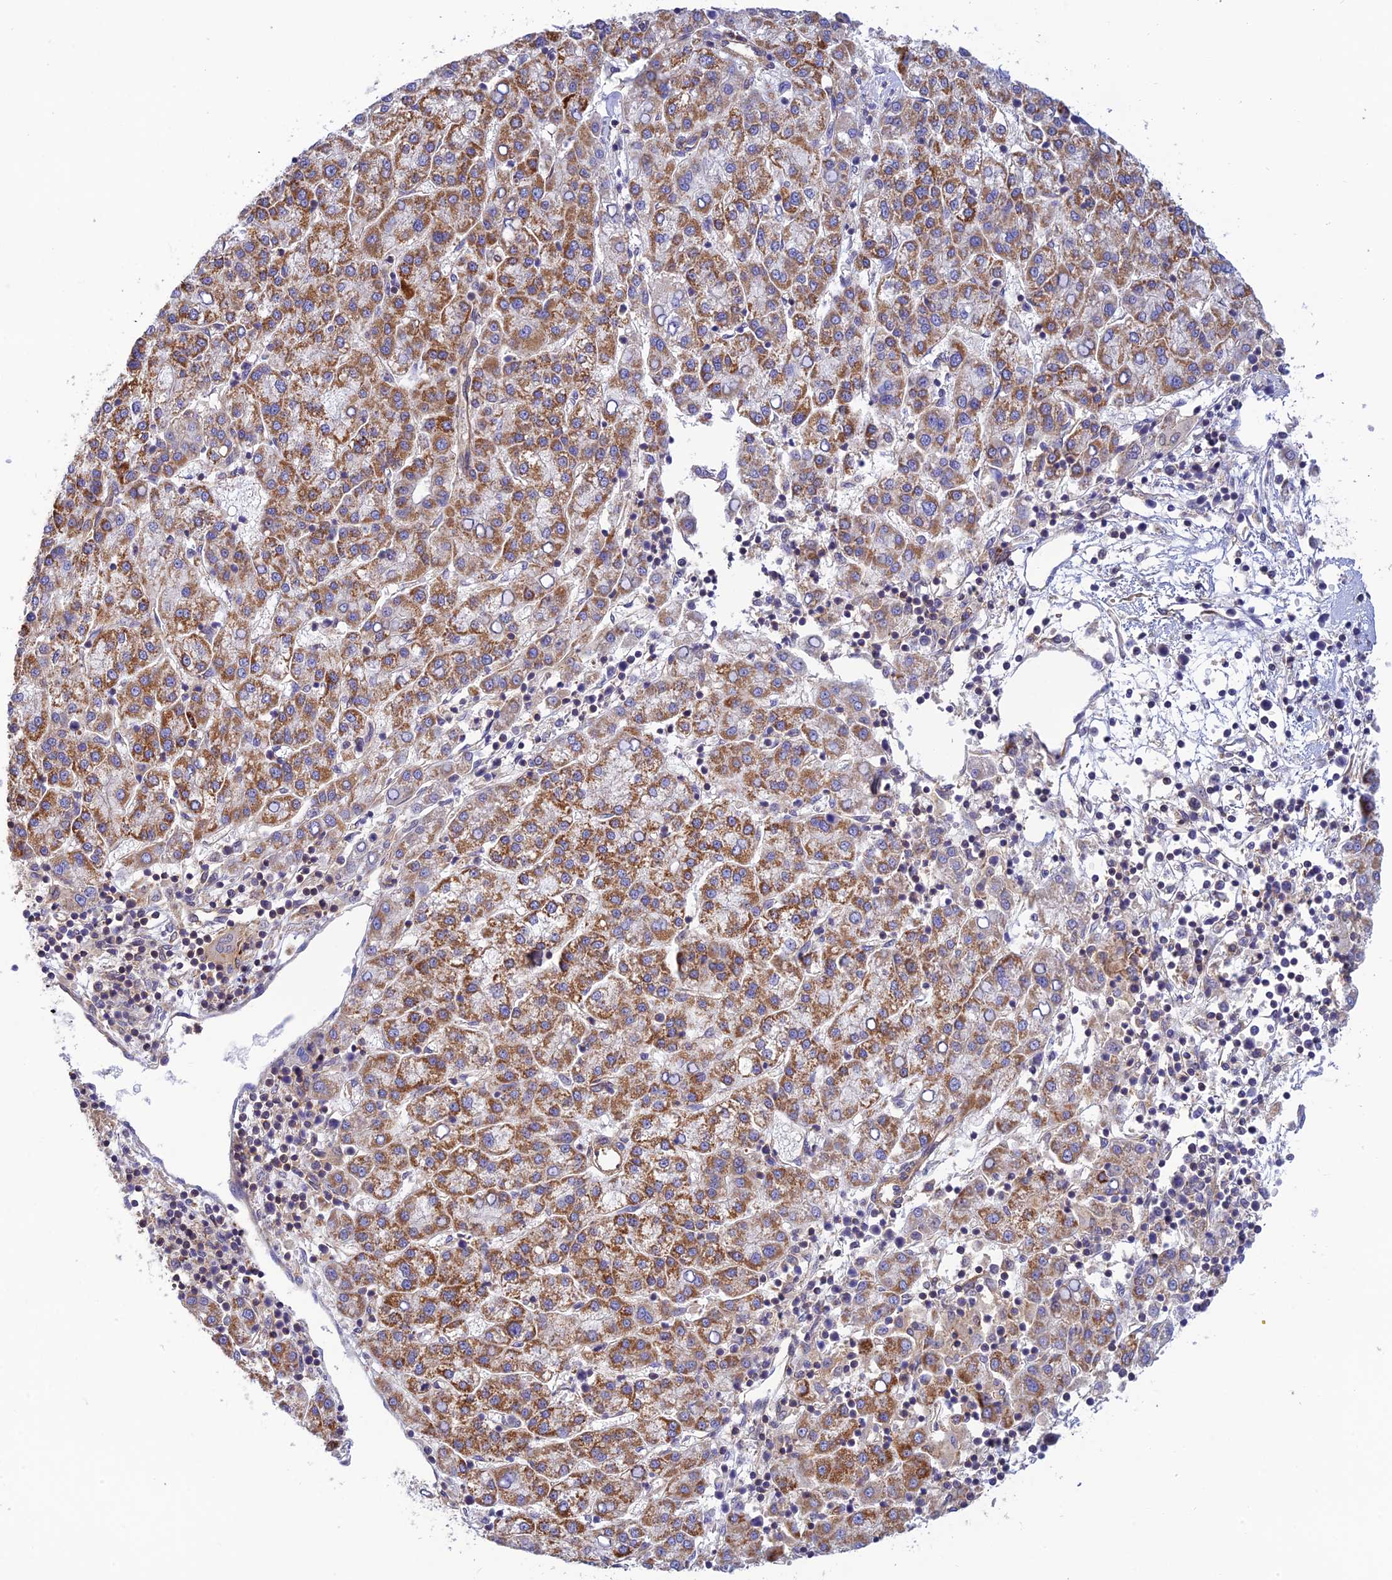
{"staining": {"intensity": "moderate", "quantity": ">75%", "location": "cytoplasmic/membranous"}, "tissue": "liver cancer", "cell_type": "Tumor cells", "image_type": "cancer", "snomed": [{"axis": "morphology", "description": "Carcinoma, Hepatocellular, NOS"}, {"axis": "topography", "description": "Liver"}], "caption": "An immunohistochemistry (IHC) image of neoplastic tissue is shown. Protein staining in brown labels moderate cytoplasmic/membranous positivity in liver cancer within tumor cells.", "gene": "PPP1R12C", "patient": {"sex": "female", "age": 58}}